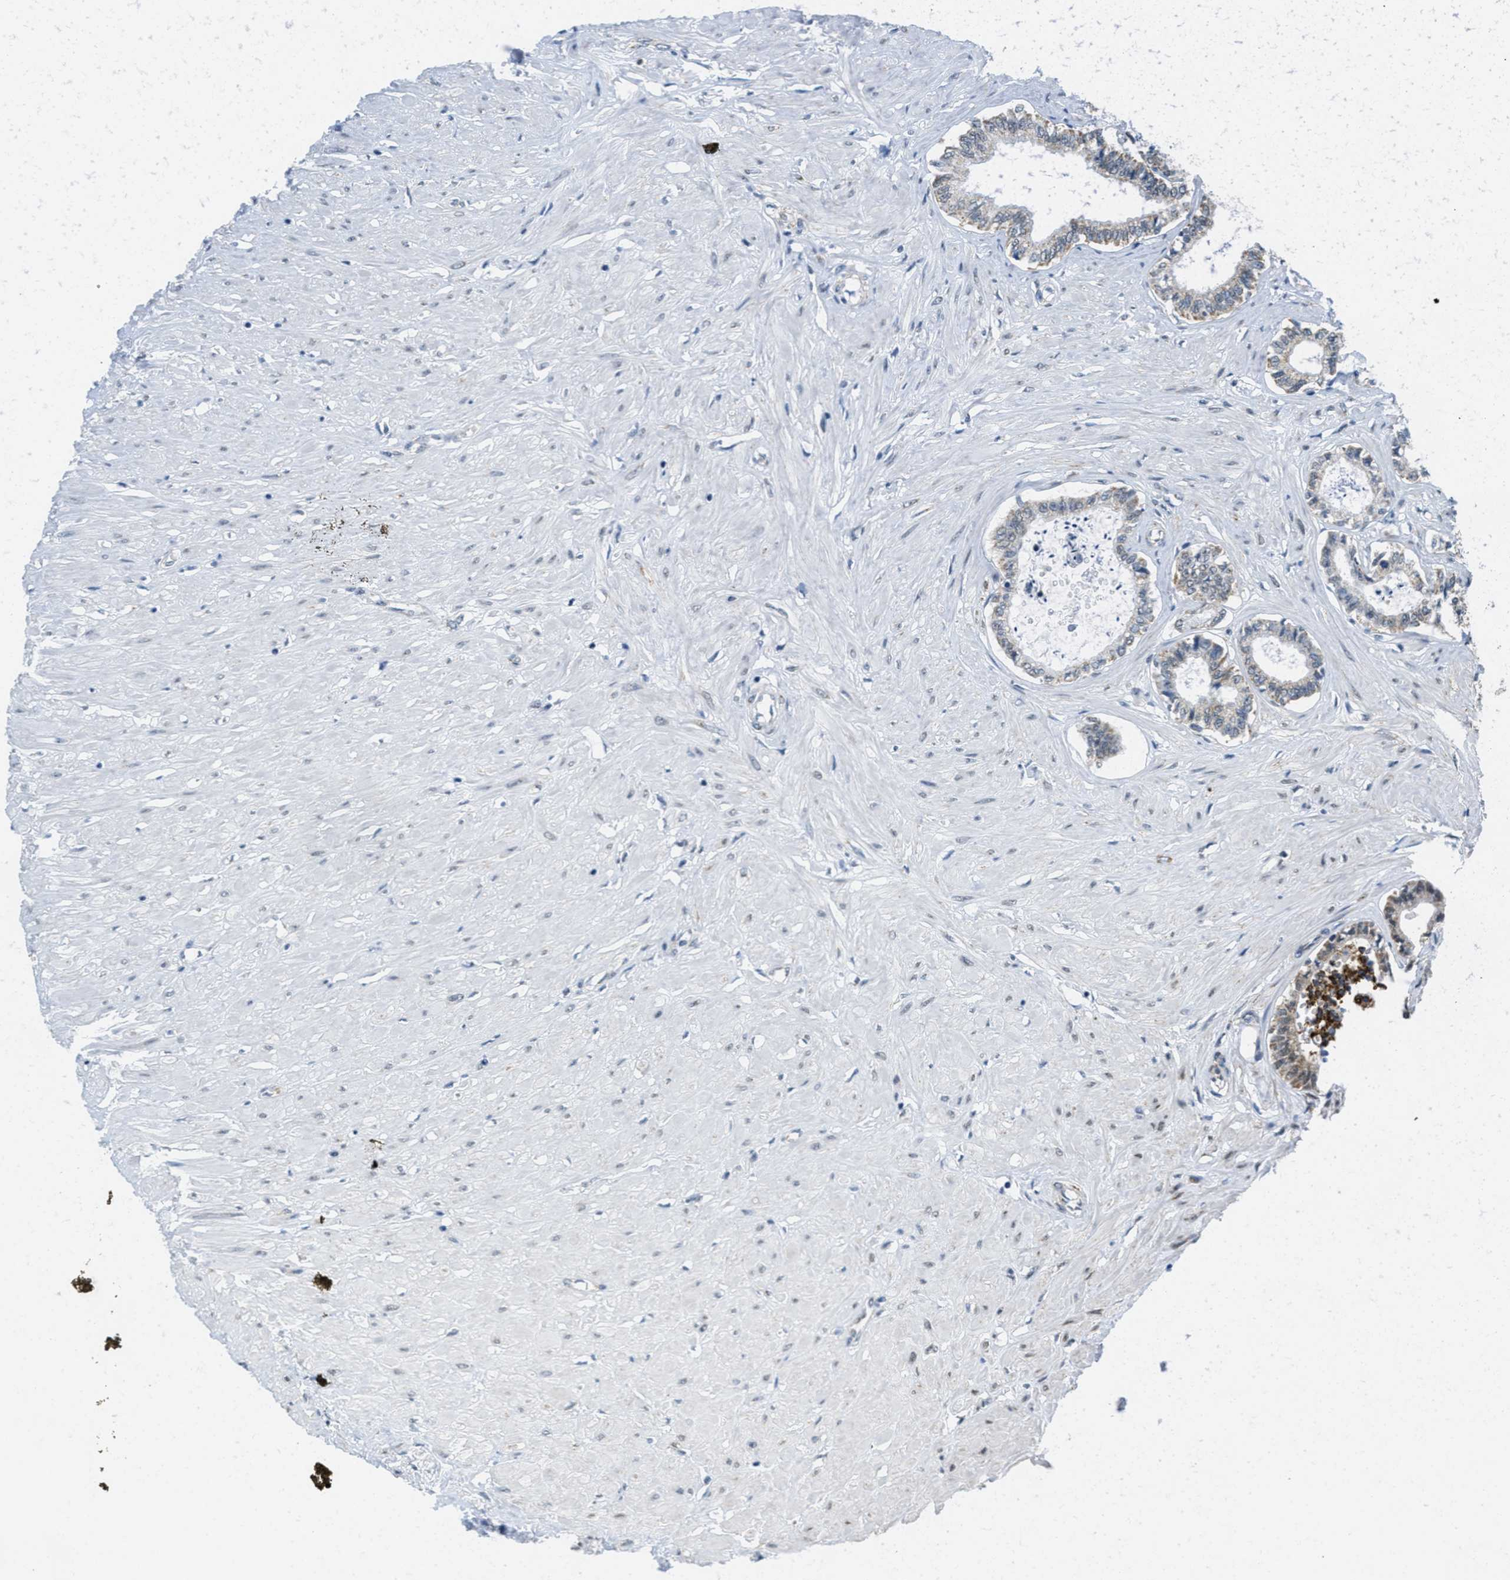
{"staining": {"intensity": "weak", "quantity": ">75%", "location": "cytoplasmic/membranous"}, "tissue": "seminal vesicle", "cell_type": "Glandular cells", "image_type": "normal", "snomed": [{"axis": "morphology", "description": "Normal tissue, NOS"}, {"axis": "morphology", "description": "Adenocarcinoma, High grade"}, {"axis": "topography", "description": "Prostate"}, {"axis": "topography", "description": "Seminal veicle"}], "caption": "Immunohistochemical staining of benign seminal vesicle exhibits weak cytoplasmic/membranous protein expression in approximately >75% of glandular cells.", "gene": "TOMM70", "patient": {"sex": "male", "age": 55}}